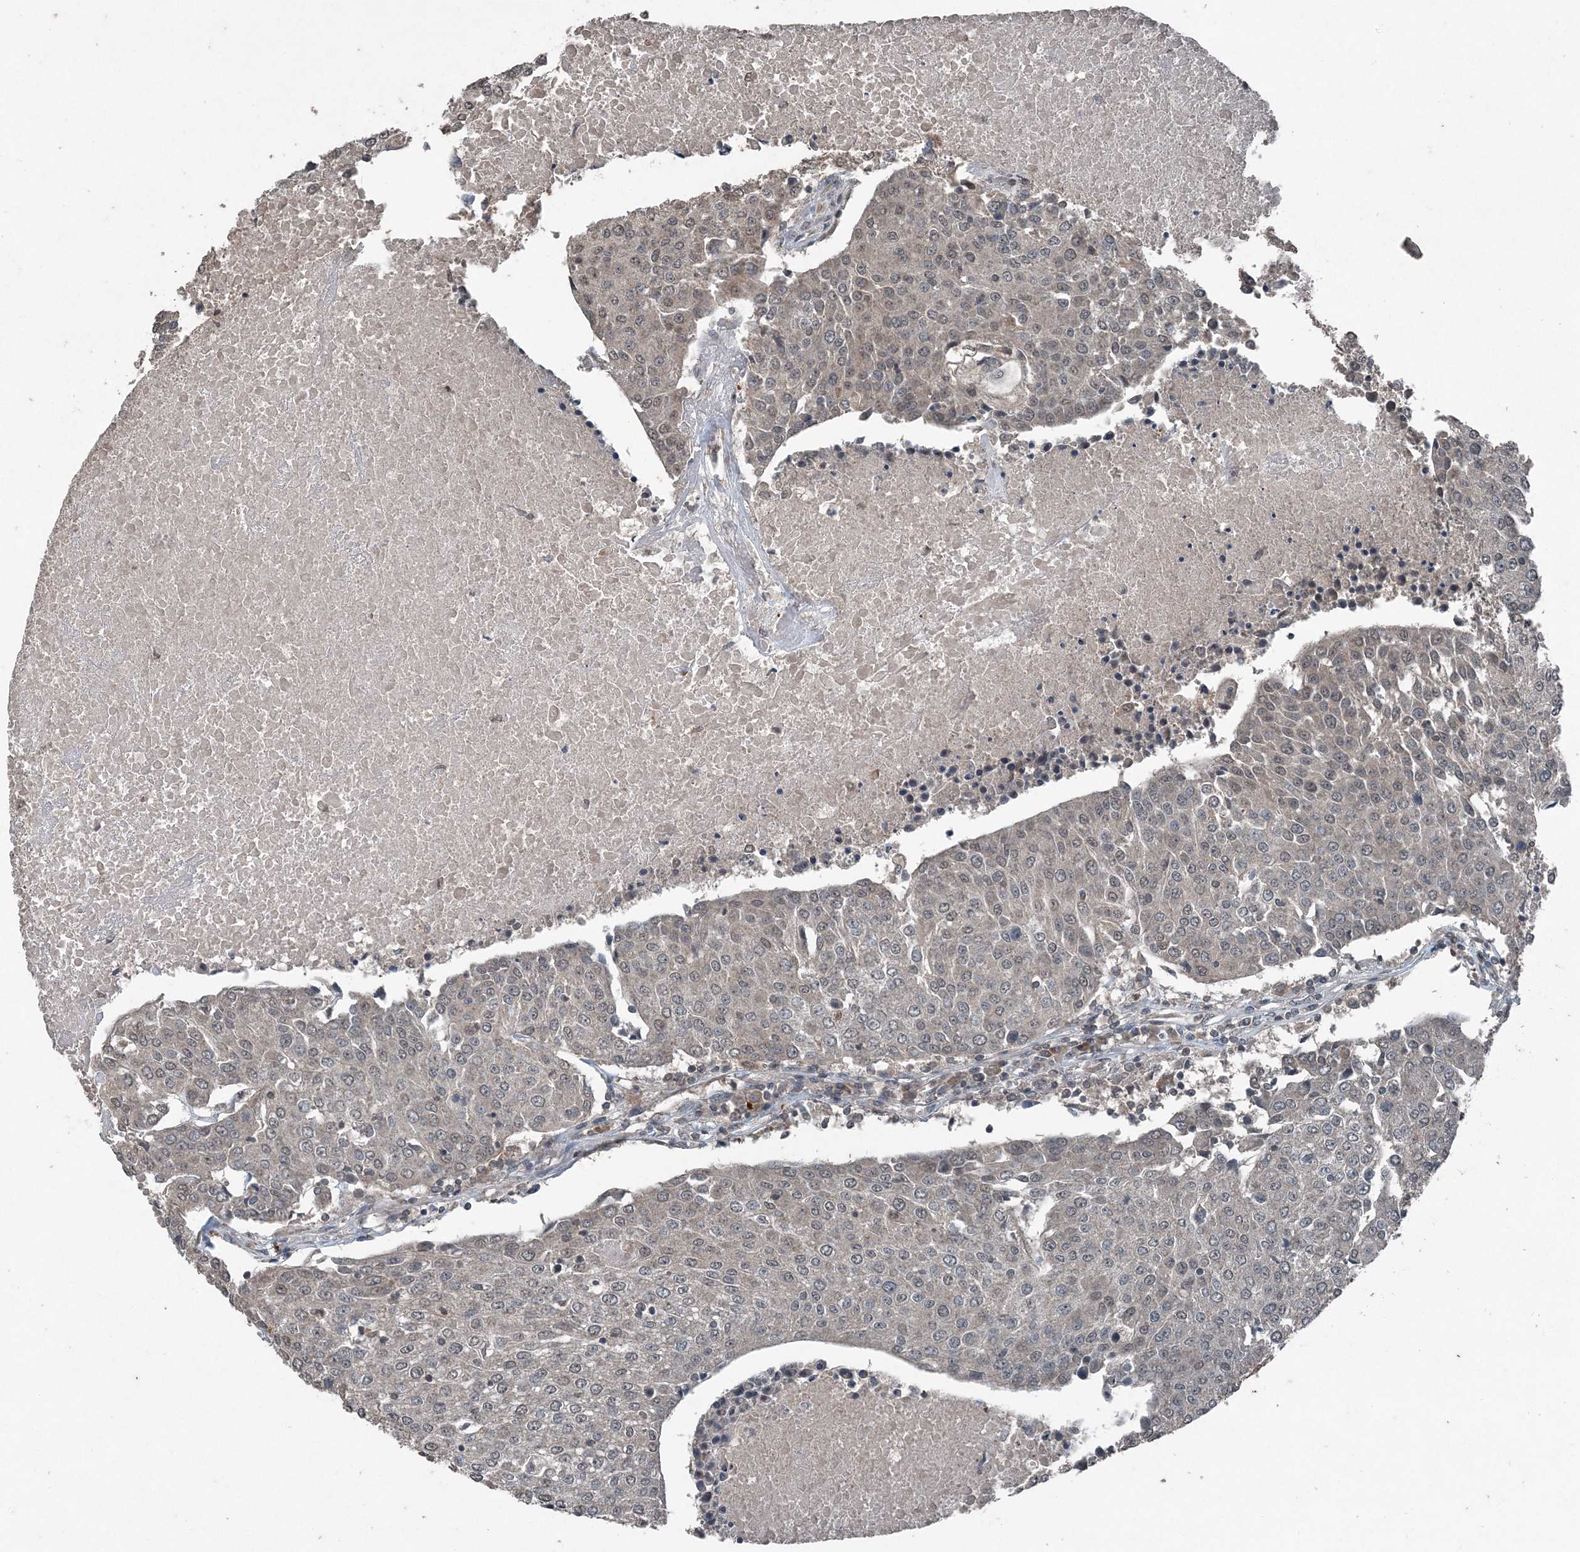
{"staining": {"intensity": "negative", "quantity": "none", "location": "none"}, "tissue": "urothelial cancer", "cell_type": "Tumor cells", "image_type": "cancer", "snomed": [{"axis": "morphology", "description": "Urothelial carcinoma, High grade"}, {"axis": "topography", "description": "Urinary bladder"}], "caption": "Immunohistochemistry micrograph of neoplastic tissue: human urothelial cancer stained with DAB demonstrates no significant protein expression in tumor cells.", "gene": "CFL1", "patient": {"sex": "female", "age": 85}}